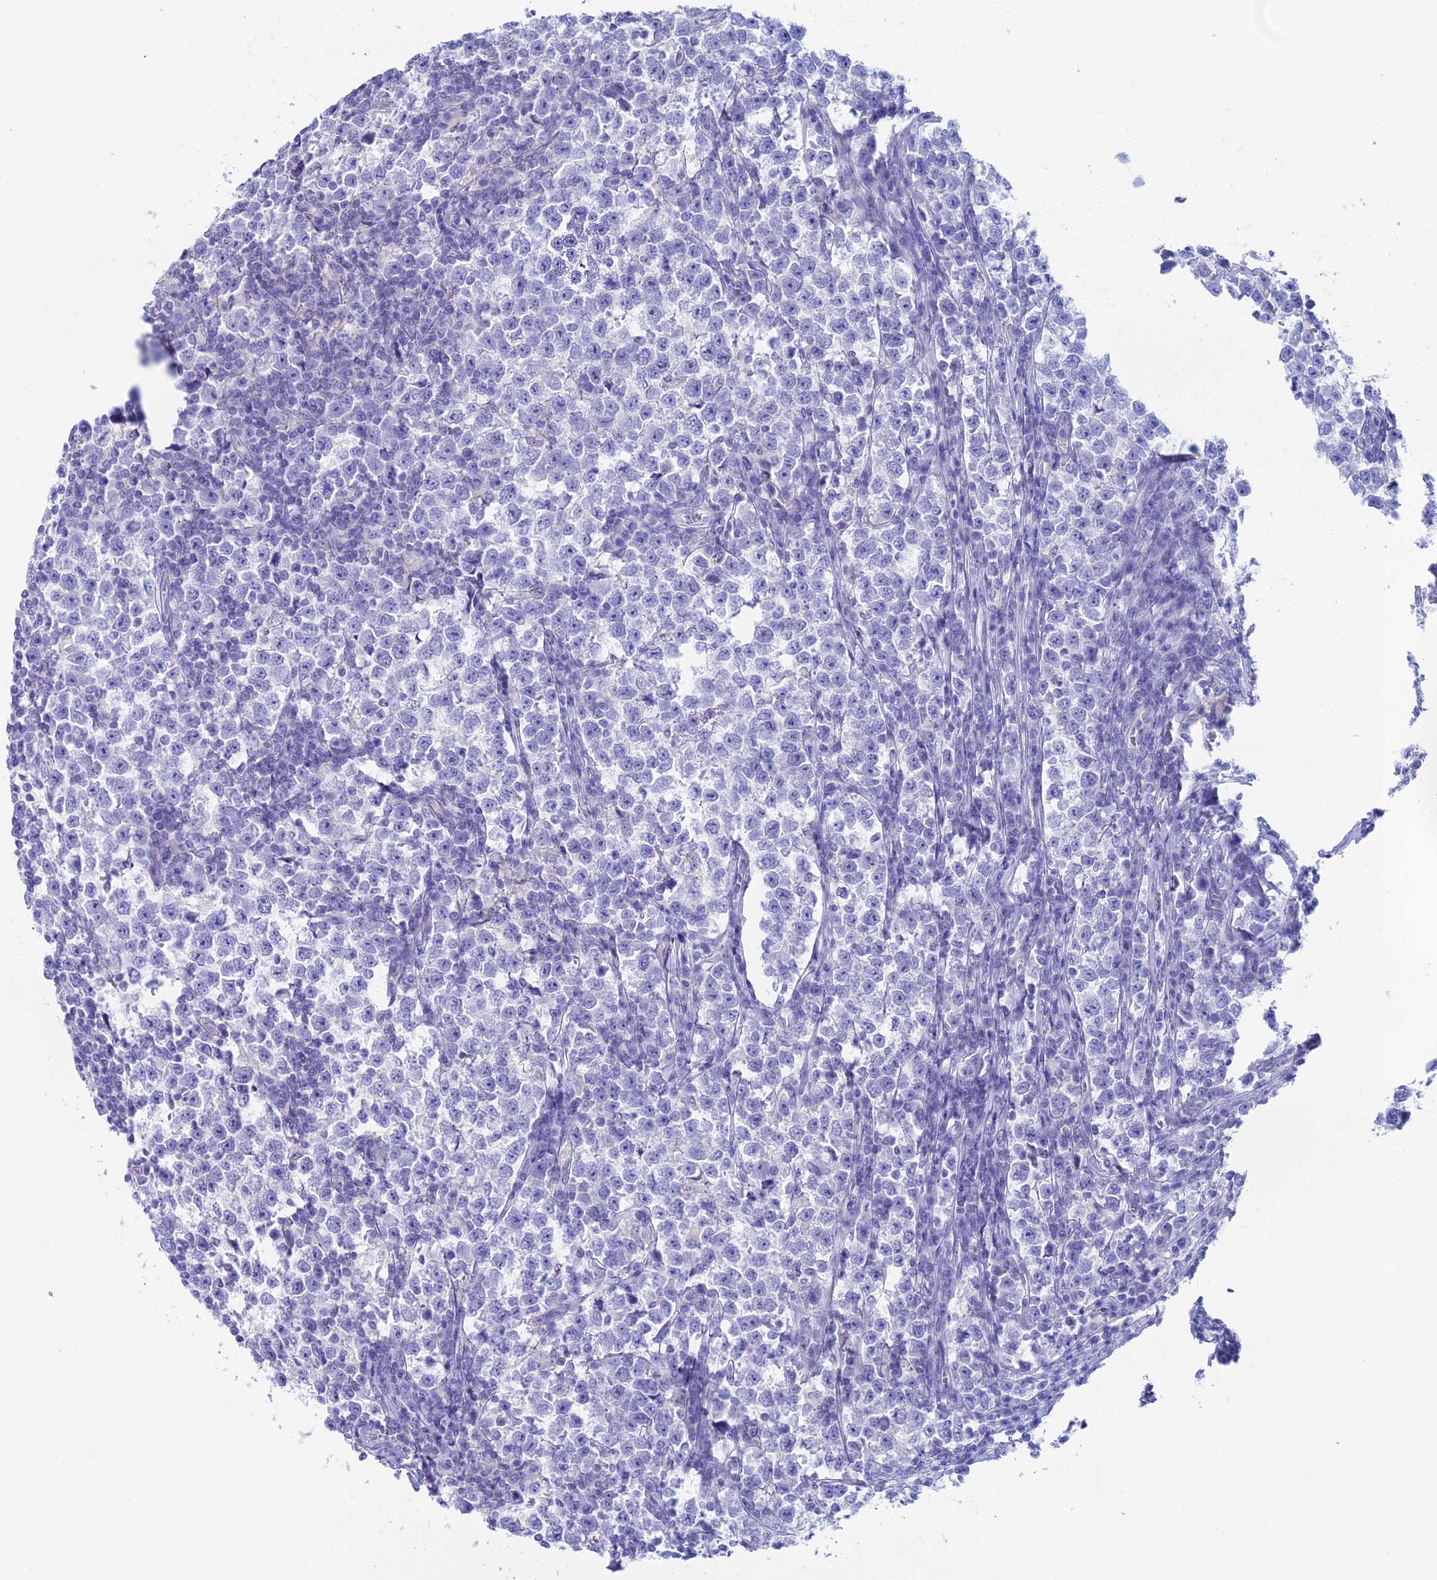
{"staining": {"intensity": "negative", "quantity": "none", "location": "none"}, "tissue": "testis cancer", "cell_type": "Tumor cells", "image_type": "cancer", "snomed": [{"axis": "morphology", "description": "Normal tissue, NOS"}, {"axis": "morphology", "description": "Seminoma, NOS"}, {"axis": "topography", "description": "Testis"}], "caption": "Micrograph shows no significant protein expression in tumor cells of testis cancer. The staining is performed using DAB (3,3'-diaminobenzidine) brown chromogen with nuclei counter-stained in using hematoxylin.", "gene": "RP1", "patient": {"sex": "male", "age": 43}}